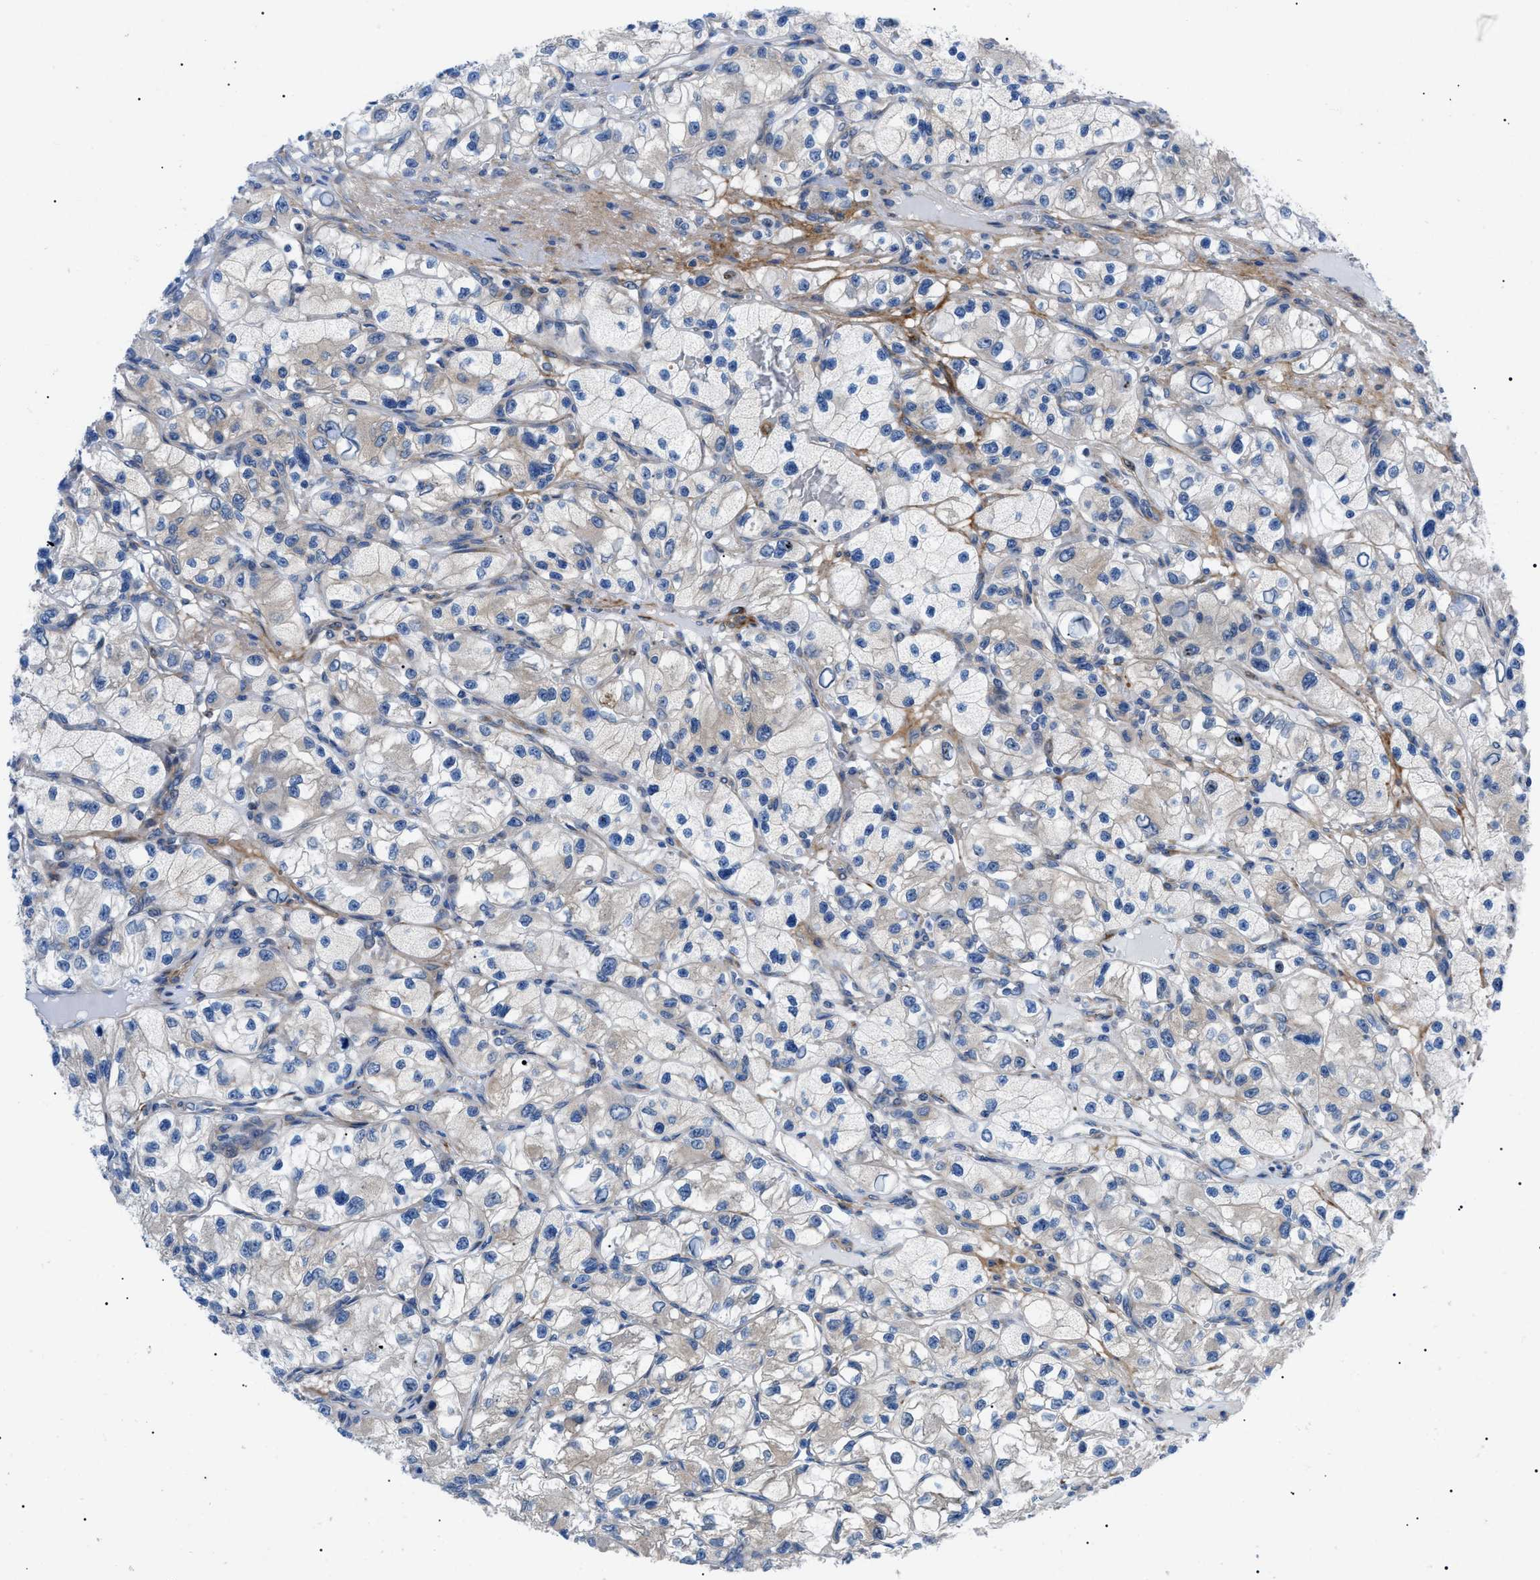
{"staining": {"intensity": "negative", "quantity": "none", "location": "none"}, "tissue": "renal cancer", "cell_type": "Tumor cells", "image_type": "cancer", "snomed": [{"axis": "morphology", "description": "Adenocarcinoma, NOS"}, {"axis": "topography", "description": "Kidney"}], "caption": "A high-resolution image shows immunohistochemistry staining of renal cancer (adenocarcinoma), which exhibits no significant expression in tumor cells.", "gene": "HSPB8", "patient": {"sex": "female", "age": 57}}